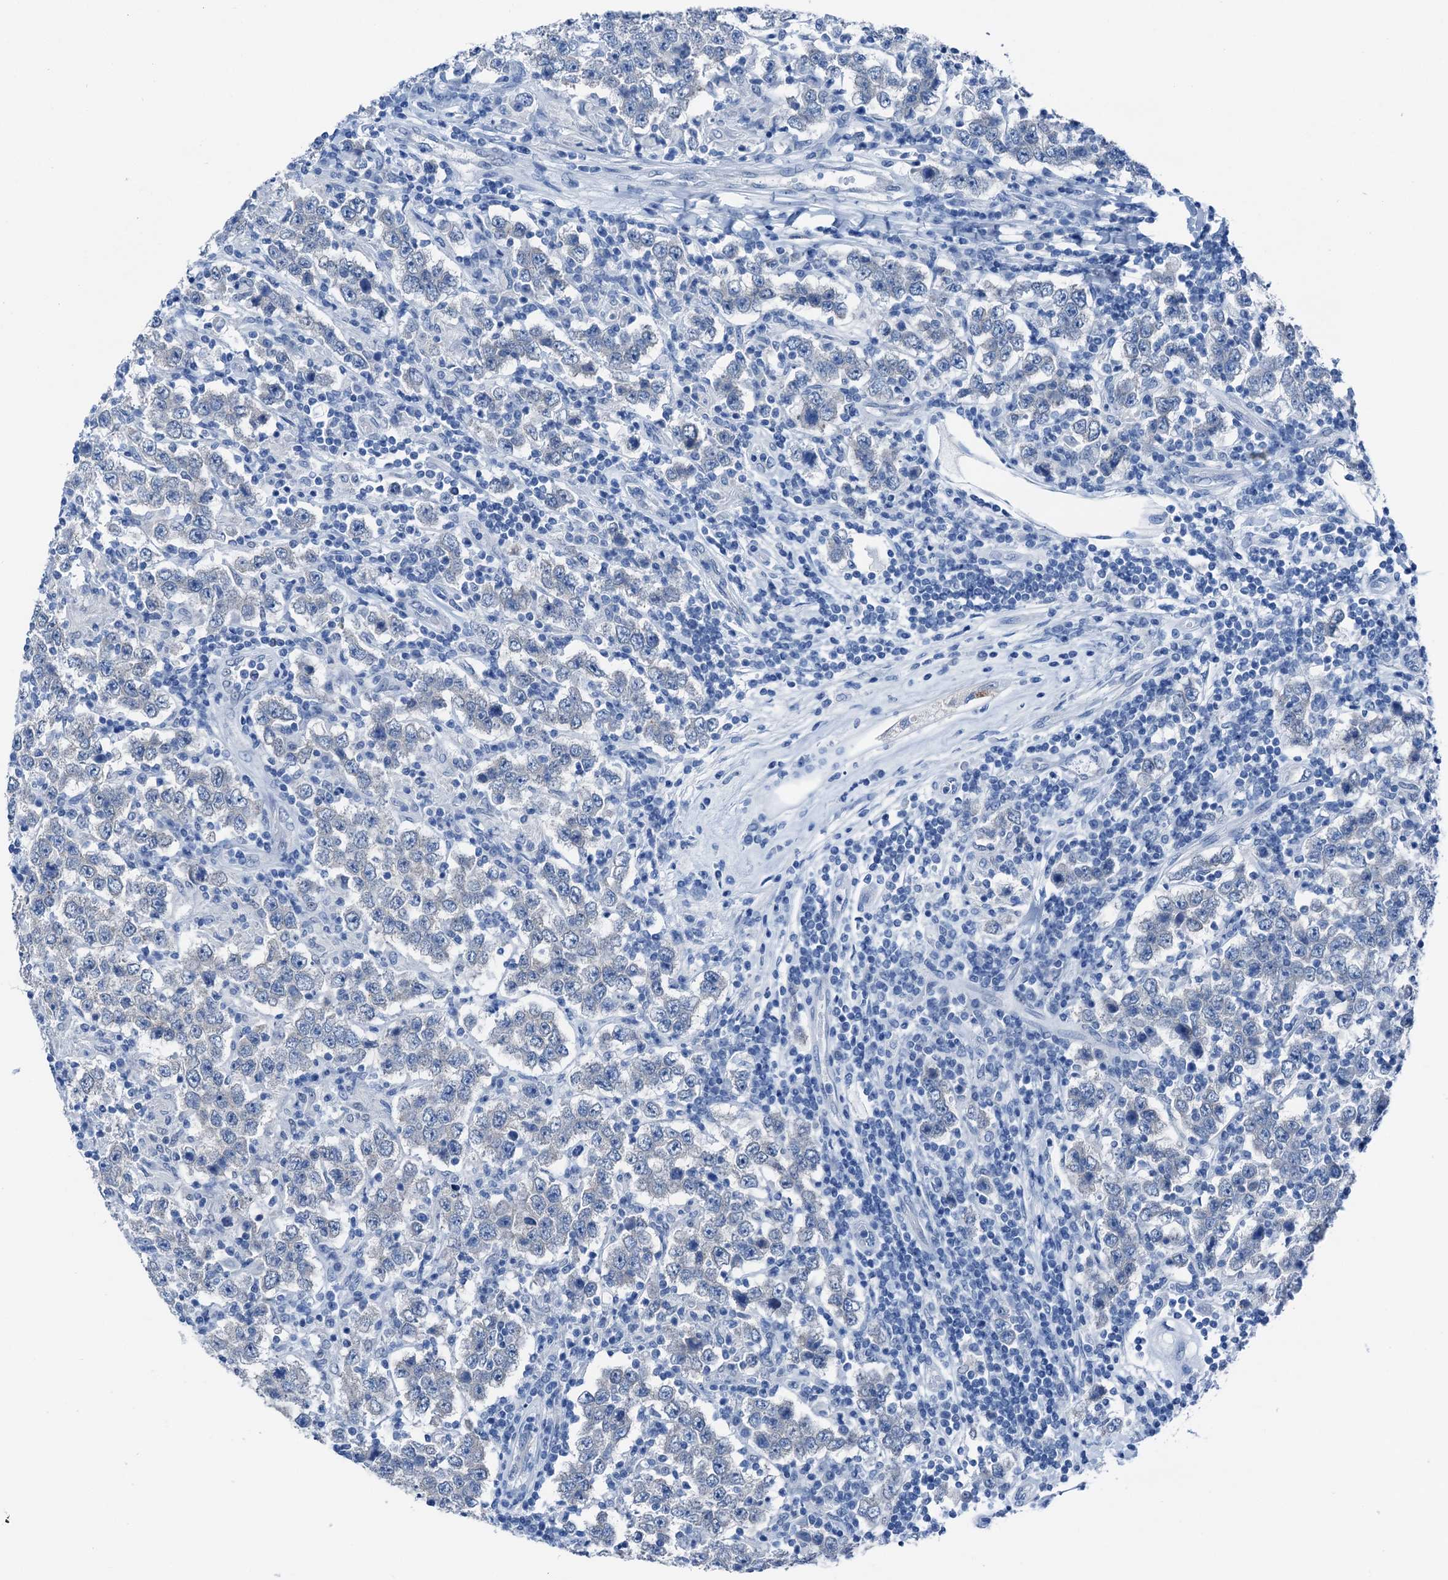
{"staining": {"intensity": "negative", "quantity": "none", "location": "none"}, "tissue": "testis cancer", "cell_type": "Tumor cells", "image_type": "cancer", "snomed": [{"axis": "morphology", "description": "Normal tissue, NOS"}, {"axis": "morphology", "description": "Urothelial carcinoma, High grade"}, {"axis": "morphology", "description": "Seminoma, NOS"}, {"axis": "morphology", "description": "Carcinoma, Embryonal, NOS"}, {"axis": "topography", "description": "Urinary bladder"}, {"axis": "topography", "description": "Testis"}], "caption": "Micrograph shows no protein positivity in tumor cells of testis cancer tissue.", "gene": "CBLN3", "patient": {"sex": "male", "age": 41}}